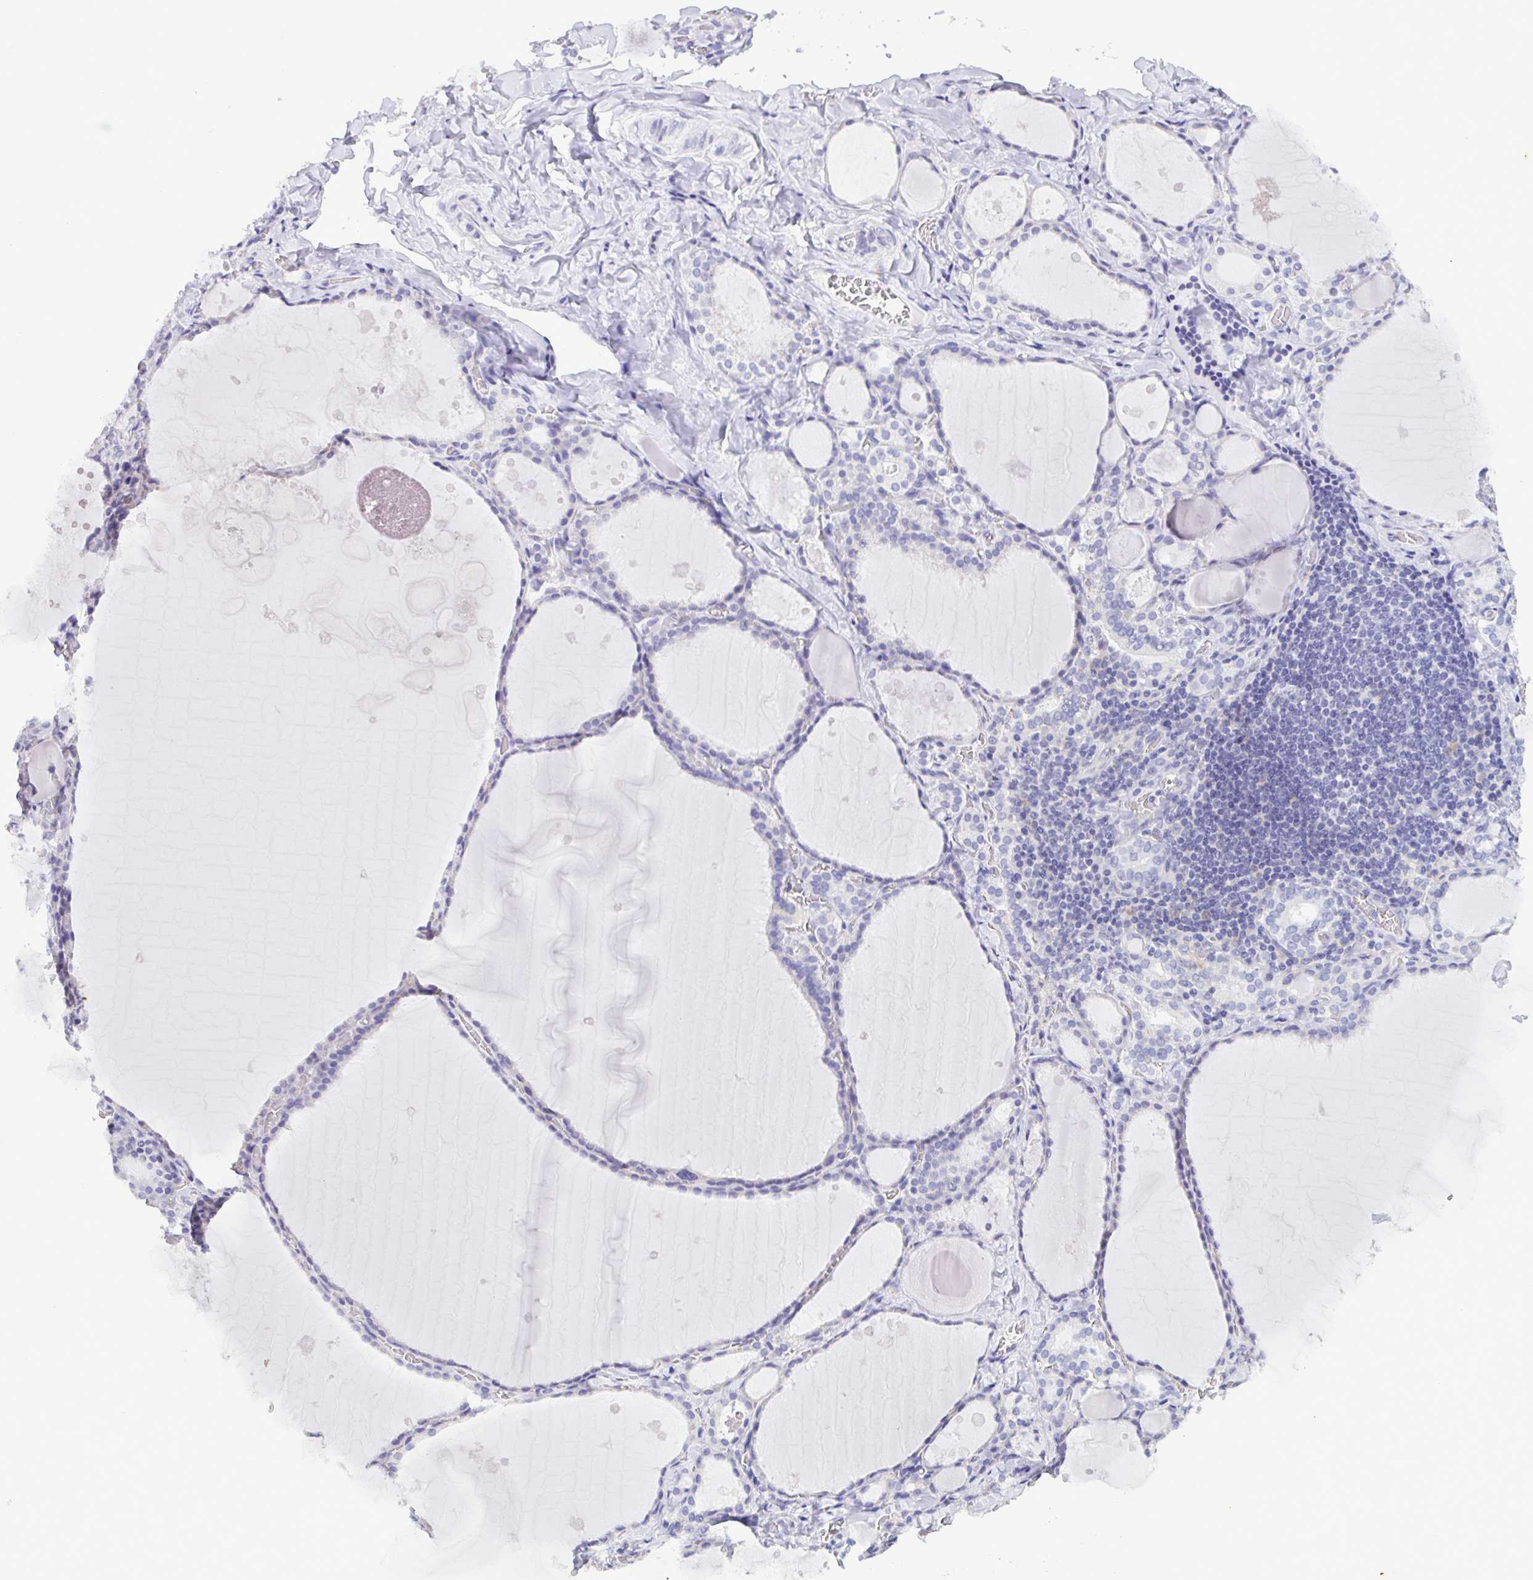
{"staining": {"intensity": "negative", "quantity": "none", "location": "none"}, "tissue": "thyroid gland", "cell_type": "Glandular cells", "image_type": "normal", "snomed": [{"axis": "morphology", "description": "Normal tissue, NOS"}, {"axis": "topography", "description": "Thyroid gland"}], "caption": "A high-resolution histopathology image shows immunohistochemistry staining of benign thyroid gland, which exhibits no significant expression in glandular cells.", "gene": "TNNI3", "patient": {"sex": "male", "age": 56}}